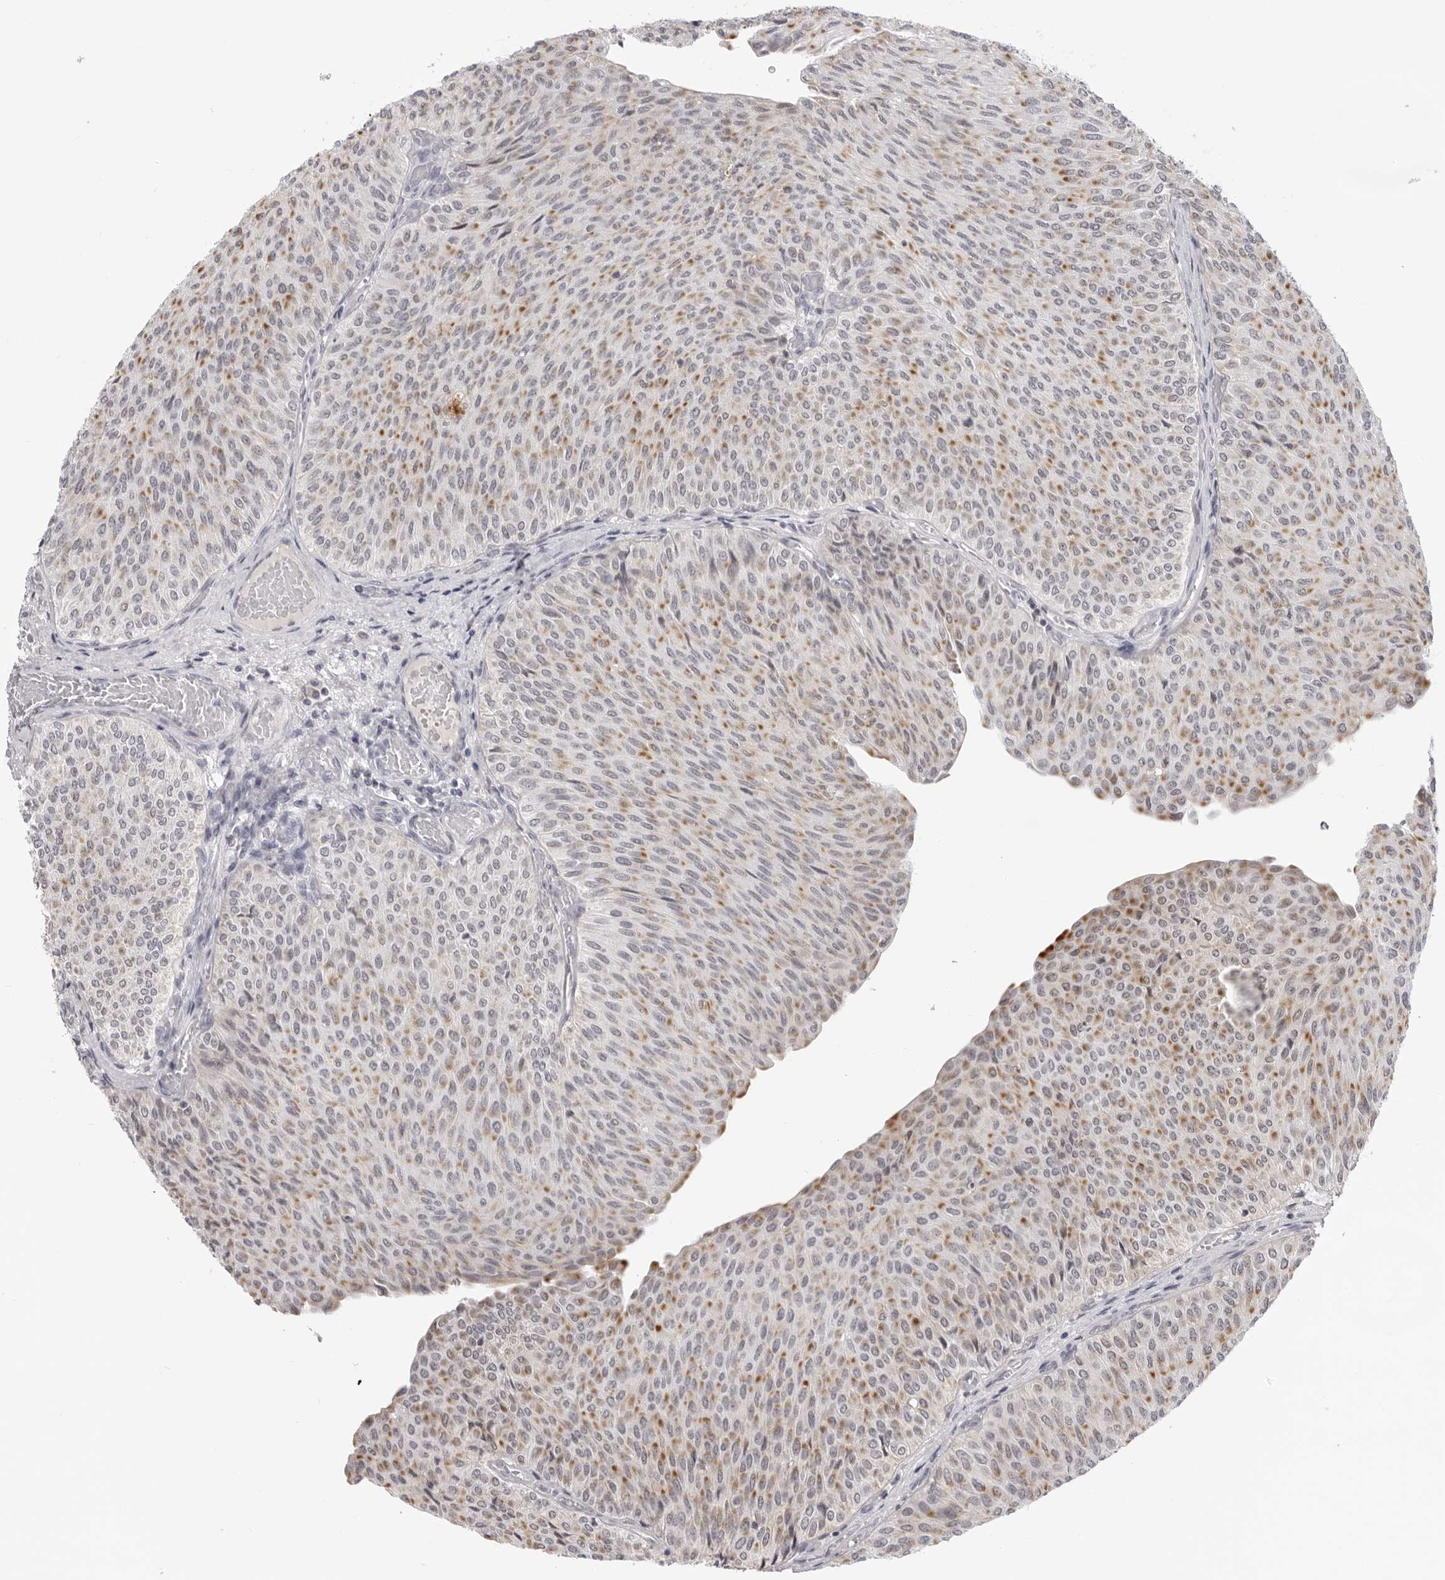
{"staining": {"intensity": "moderate", "quantity": ">75%", "location": "cytoplasmic/membranous"}, "tissue": "urothelial cancer", "cell_type": "Tumor cells", "image_type": "cancer", "snomed": [{"axis": "morphology", "description": "Urothelial carcinoma, Low grade"}, {"axis": "topography", "description": "Urinary bladder"}], "caption": "Tumor cells demonstrate moderate cytoplasmic/membranous positivity in about >75% of cells in low-grade urothelial carcinoma.", "gene": "ACP6", "patient": {"sex": "male", "age": 78}}